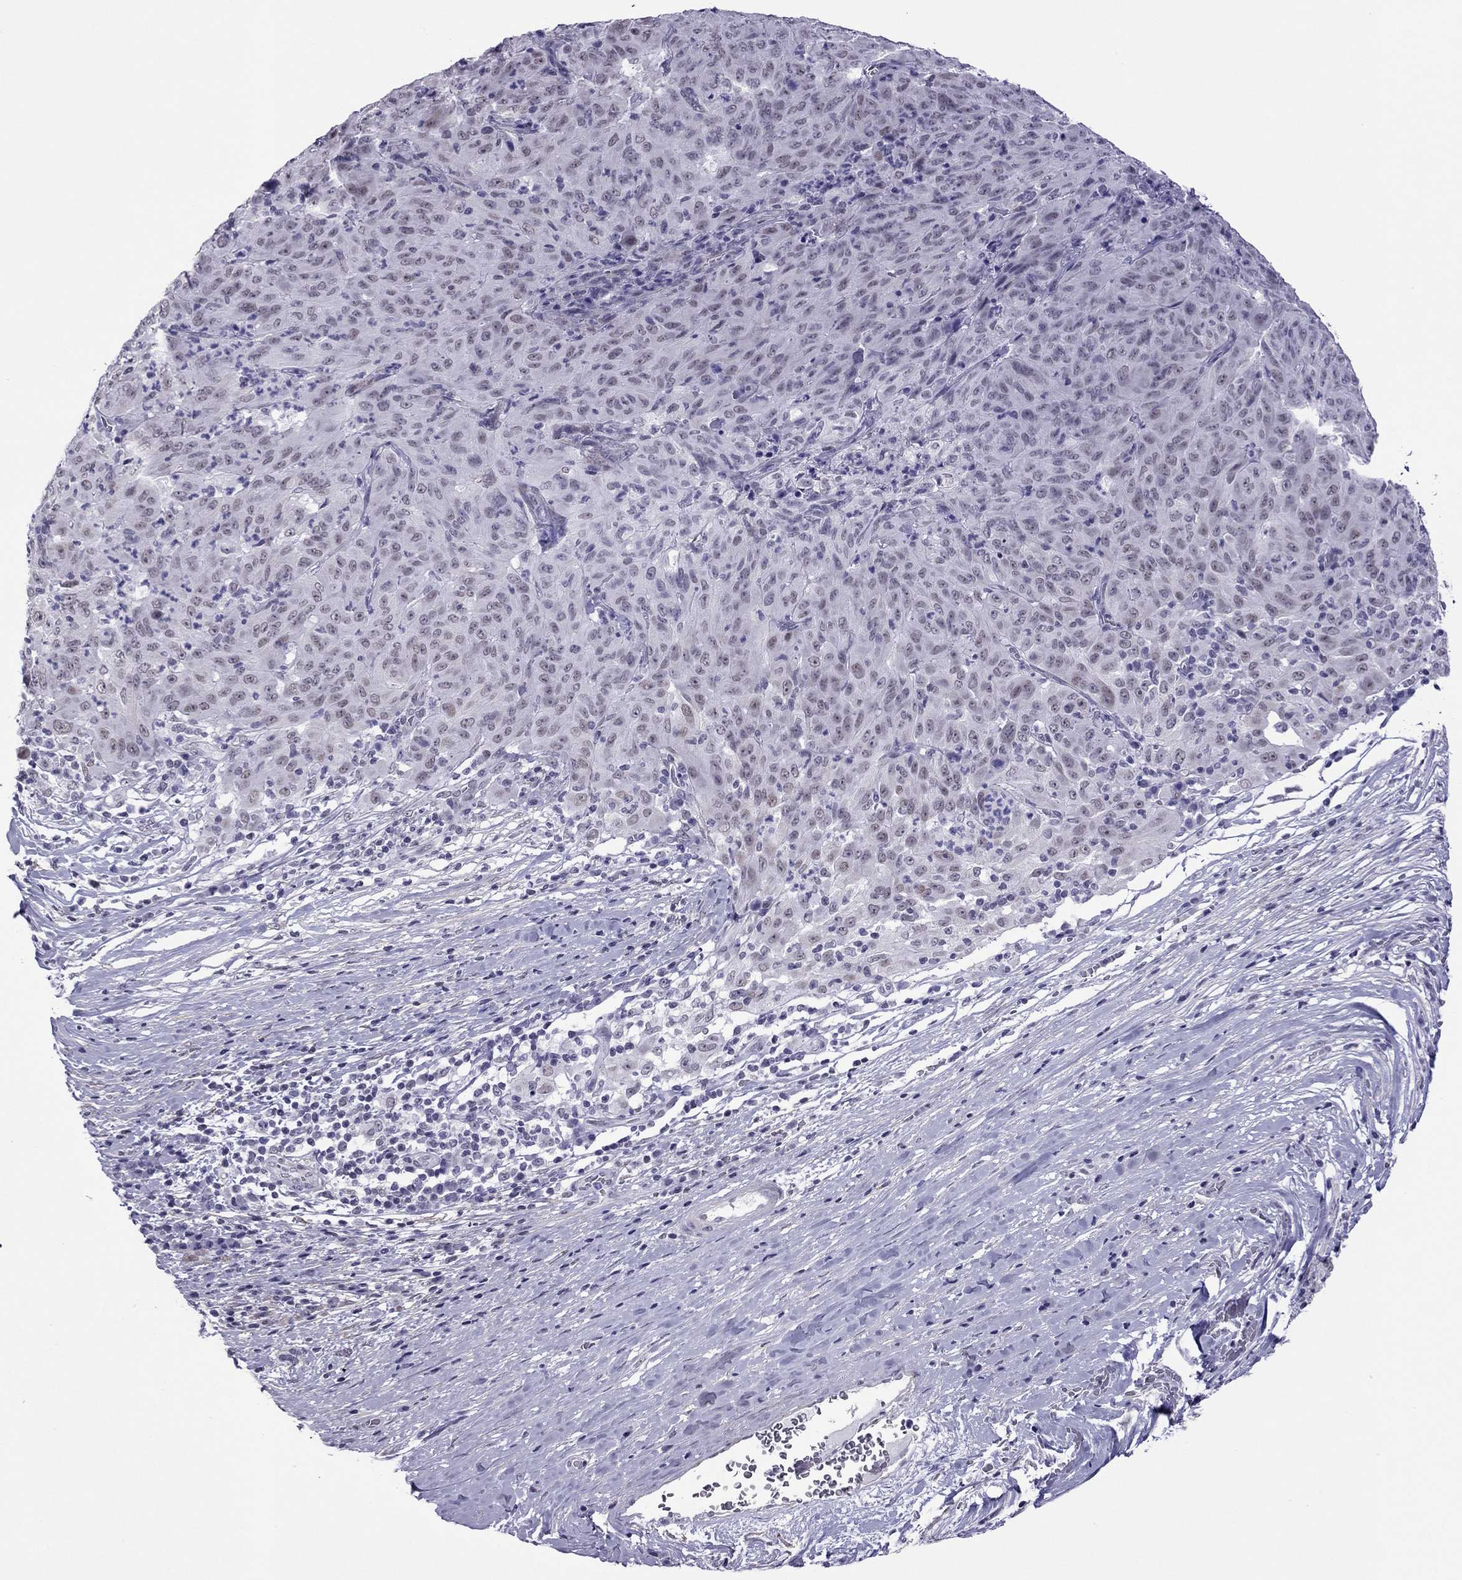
{"staining": {"intensity": "negative", "quantity": "none", "location": "none"}, "tissue": "pancreatic cancer", "cell_type": "Tumor cells", "image_type": "cancer", "snomed": [{"axis": "morphology", "description": "Adenocarcinoma, NOS"}, {"axis": "topography", "description": "Pancreas"}], "caption": "Immunohistochemical staining of pancreatic adenocarcinoma exhibits no significant expression in tumor cells.", "gene": "ZNF646", "patient": {"sex": "male", "age": 63}}